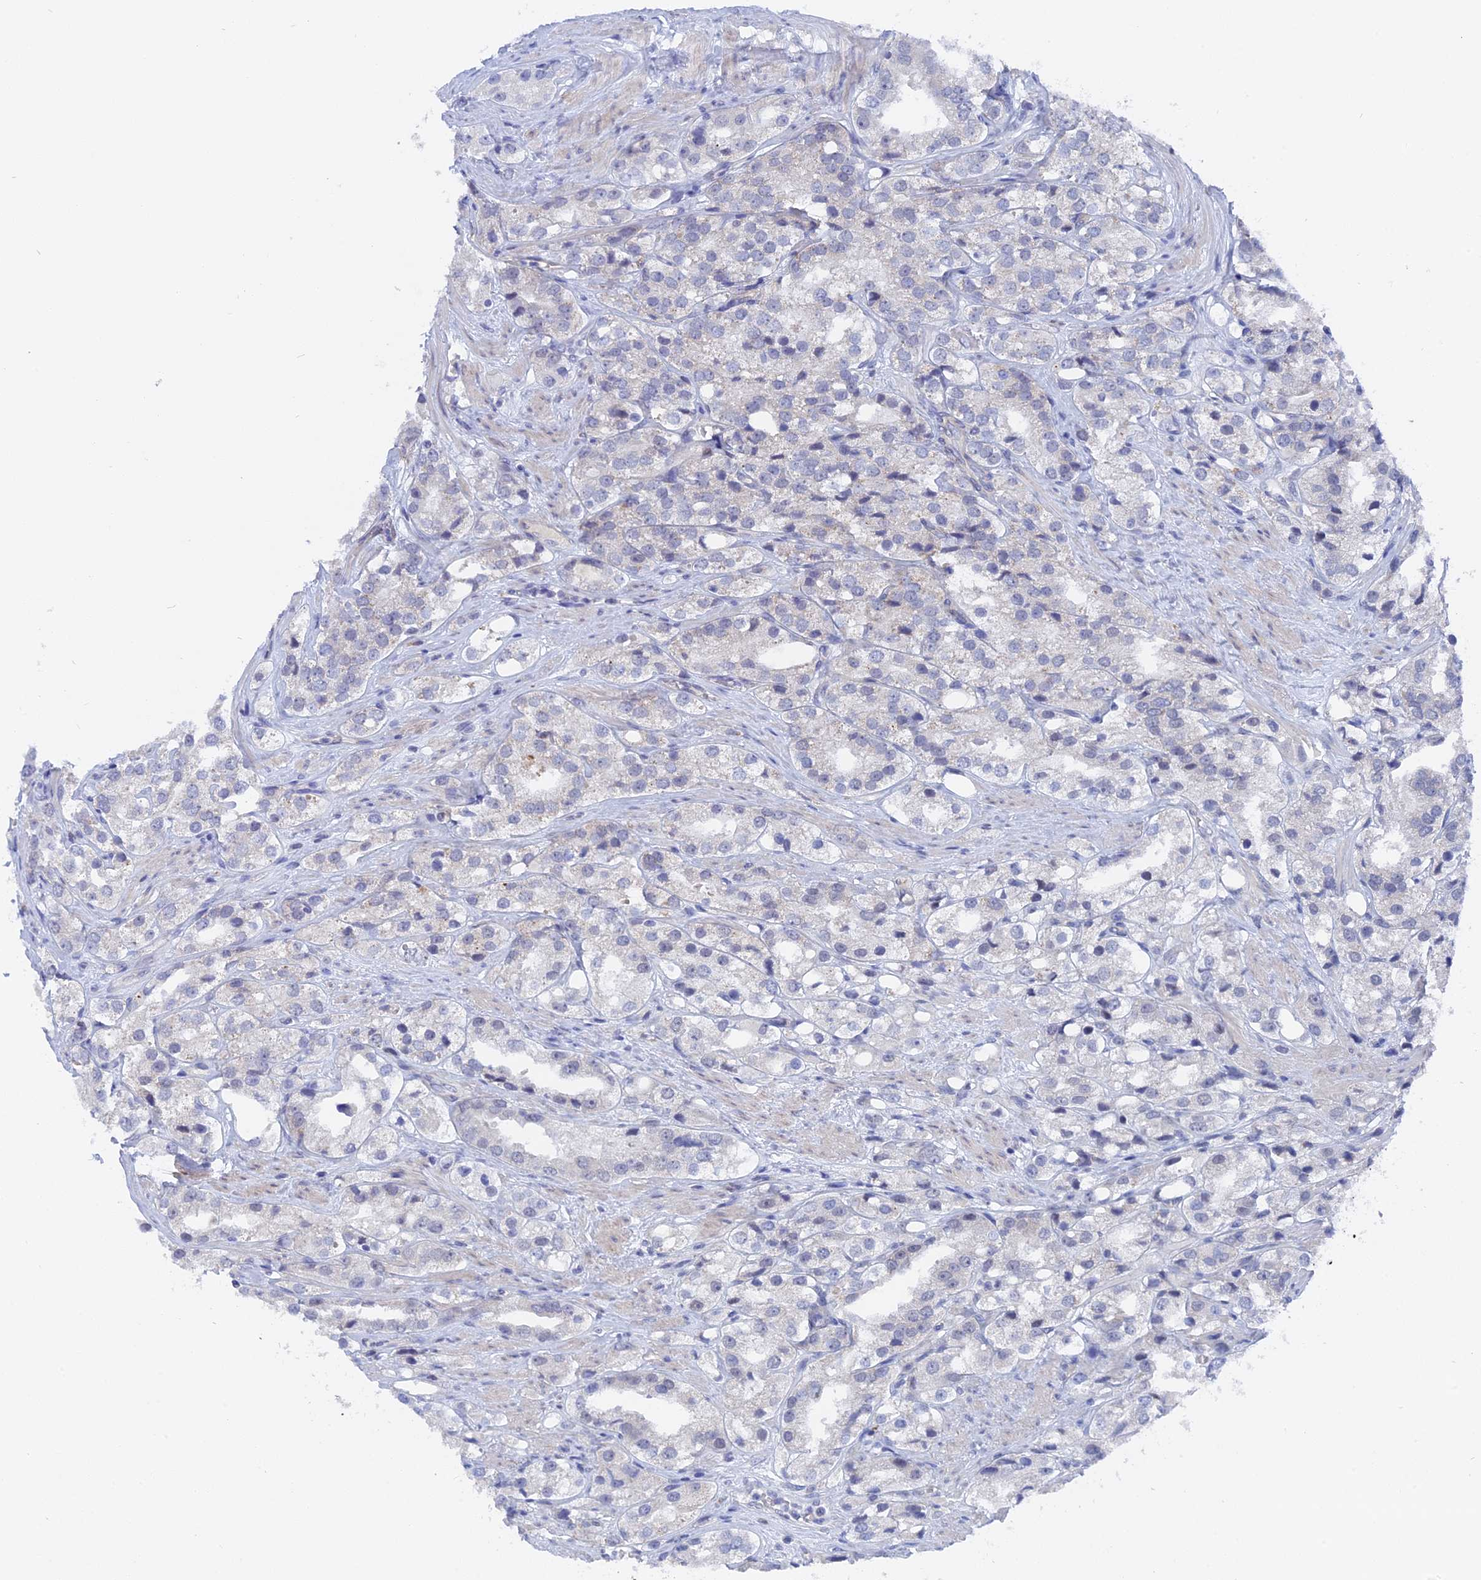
{"staining": {"intensity": "negative", "quantity": "none", "location": "none"}, "tissue": "prostate cancer", "cell_type": "Tumor cells", "image_type": "cancer", "snomed": [{"axis": "morphology", "description": "Adenocarcinoma, NOS"}, {"axis": "topography", "description": "Prostate"}], "caption": "Tumor cells are negative for brown protein staining in prostate adenocarcinoma.", "gene": "DACT3", "patient": {"sex": "male", "age": 79}}